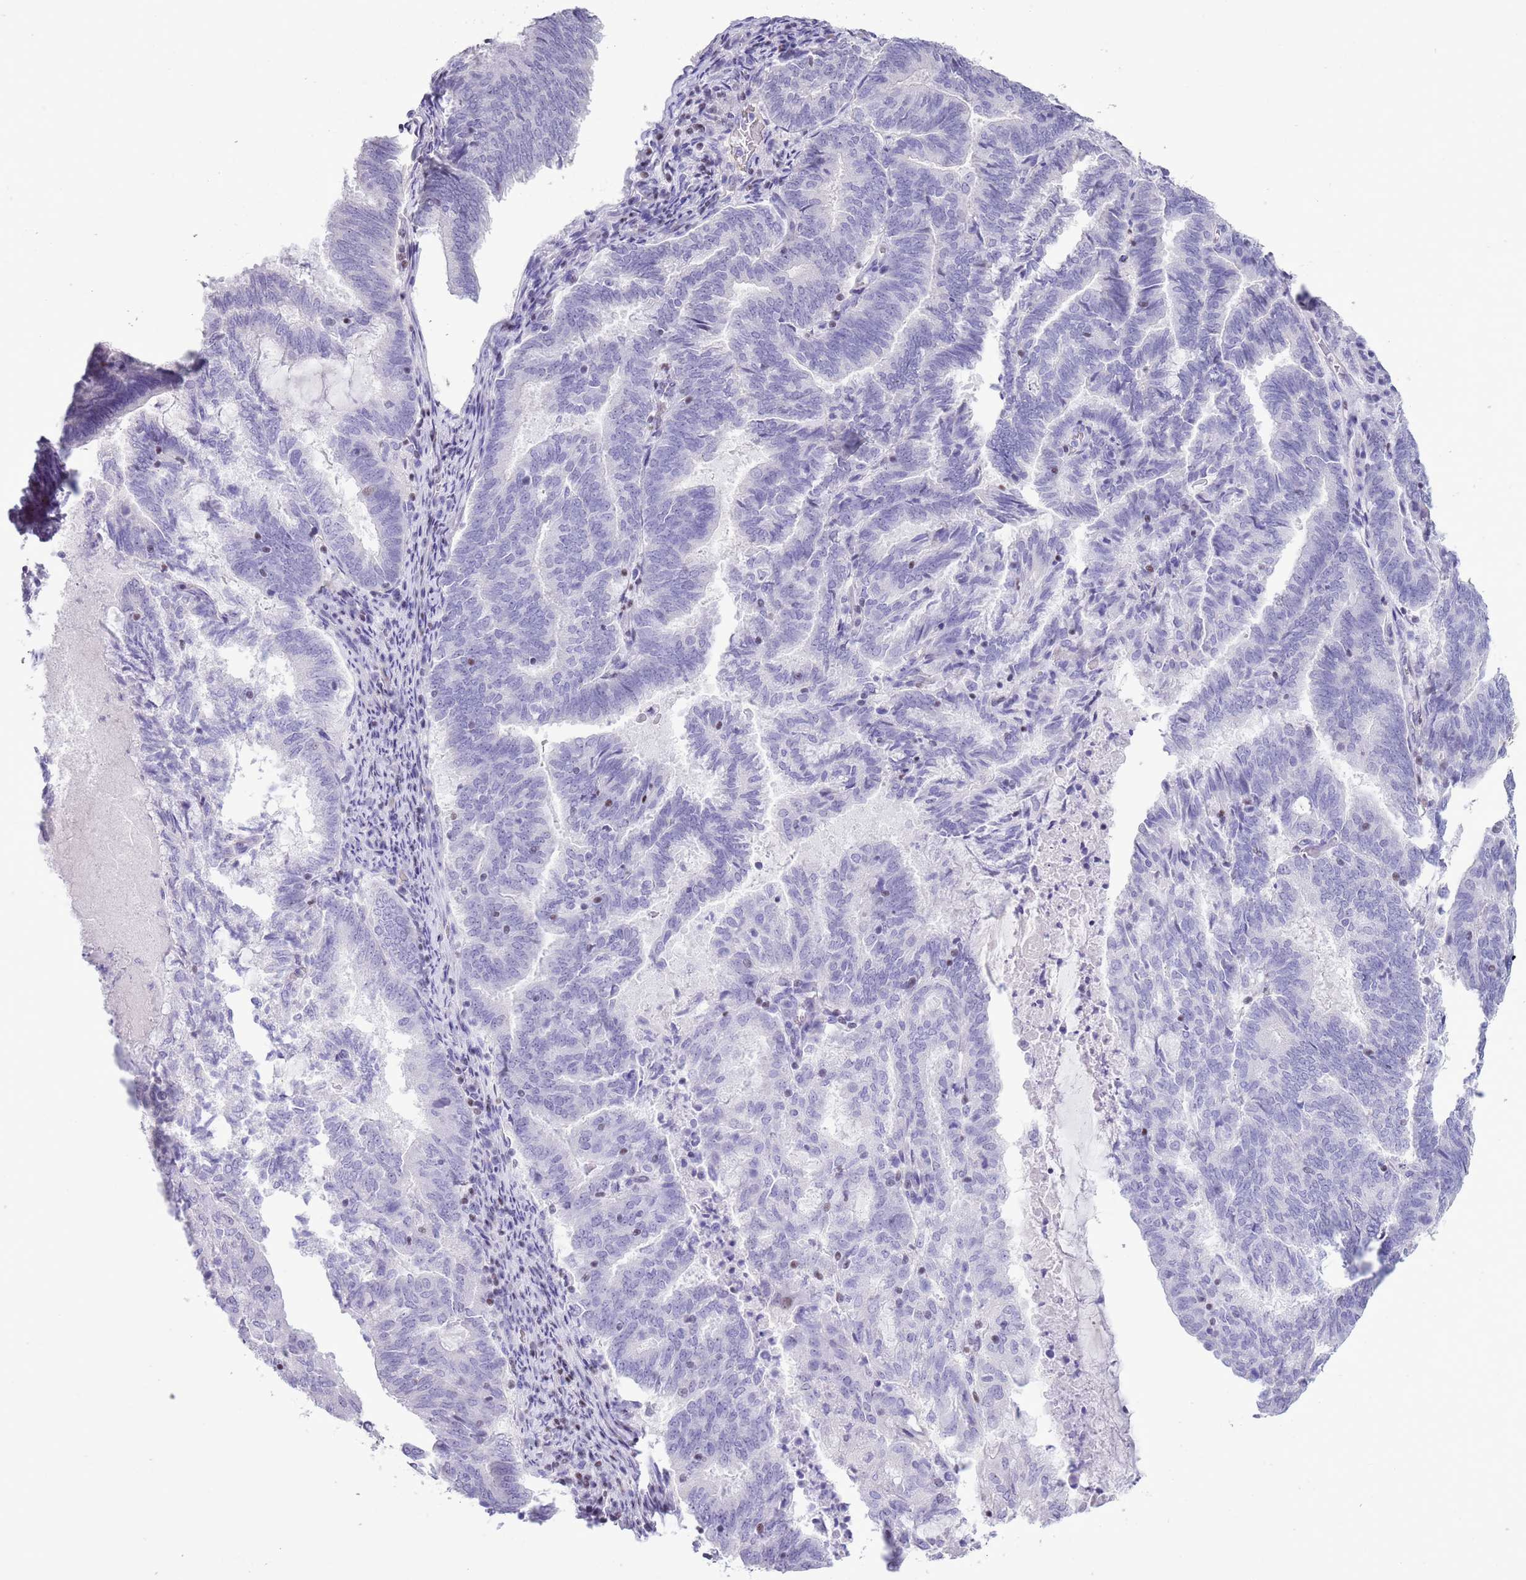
{"staining": {"intensity": "negative", "quantity": "none", "location": "none"}, "tissue": "endometrial cancer", "cell_type": "Tumor cells", "image_type": "cancer", "snomed": [{"axis": "morphology", "description": "Adenocarcinoma, NOS"}, {"axis": "topography", "description": "Endometrium"}], "caption": "Tumor cells show no significant expression in endometrial cancer.", "gene": "BCL11B", "patient": {"sex": "female", "age": 80}}